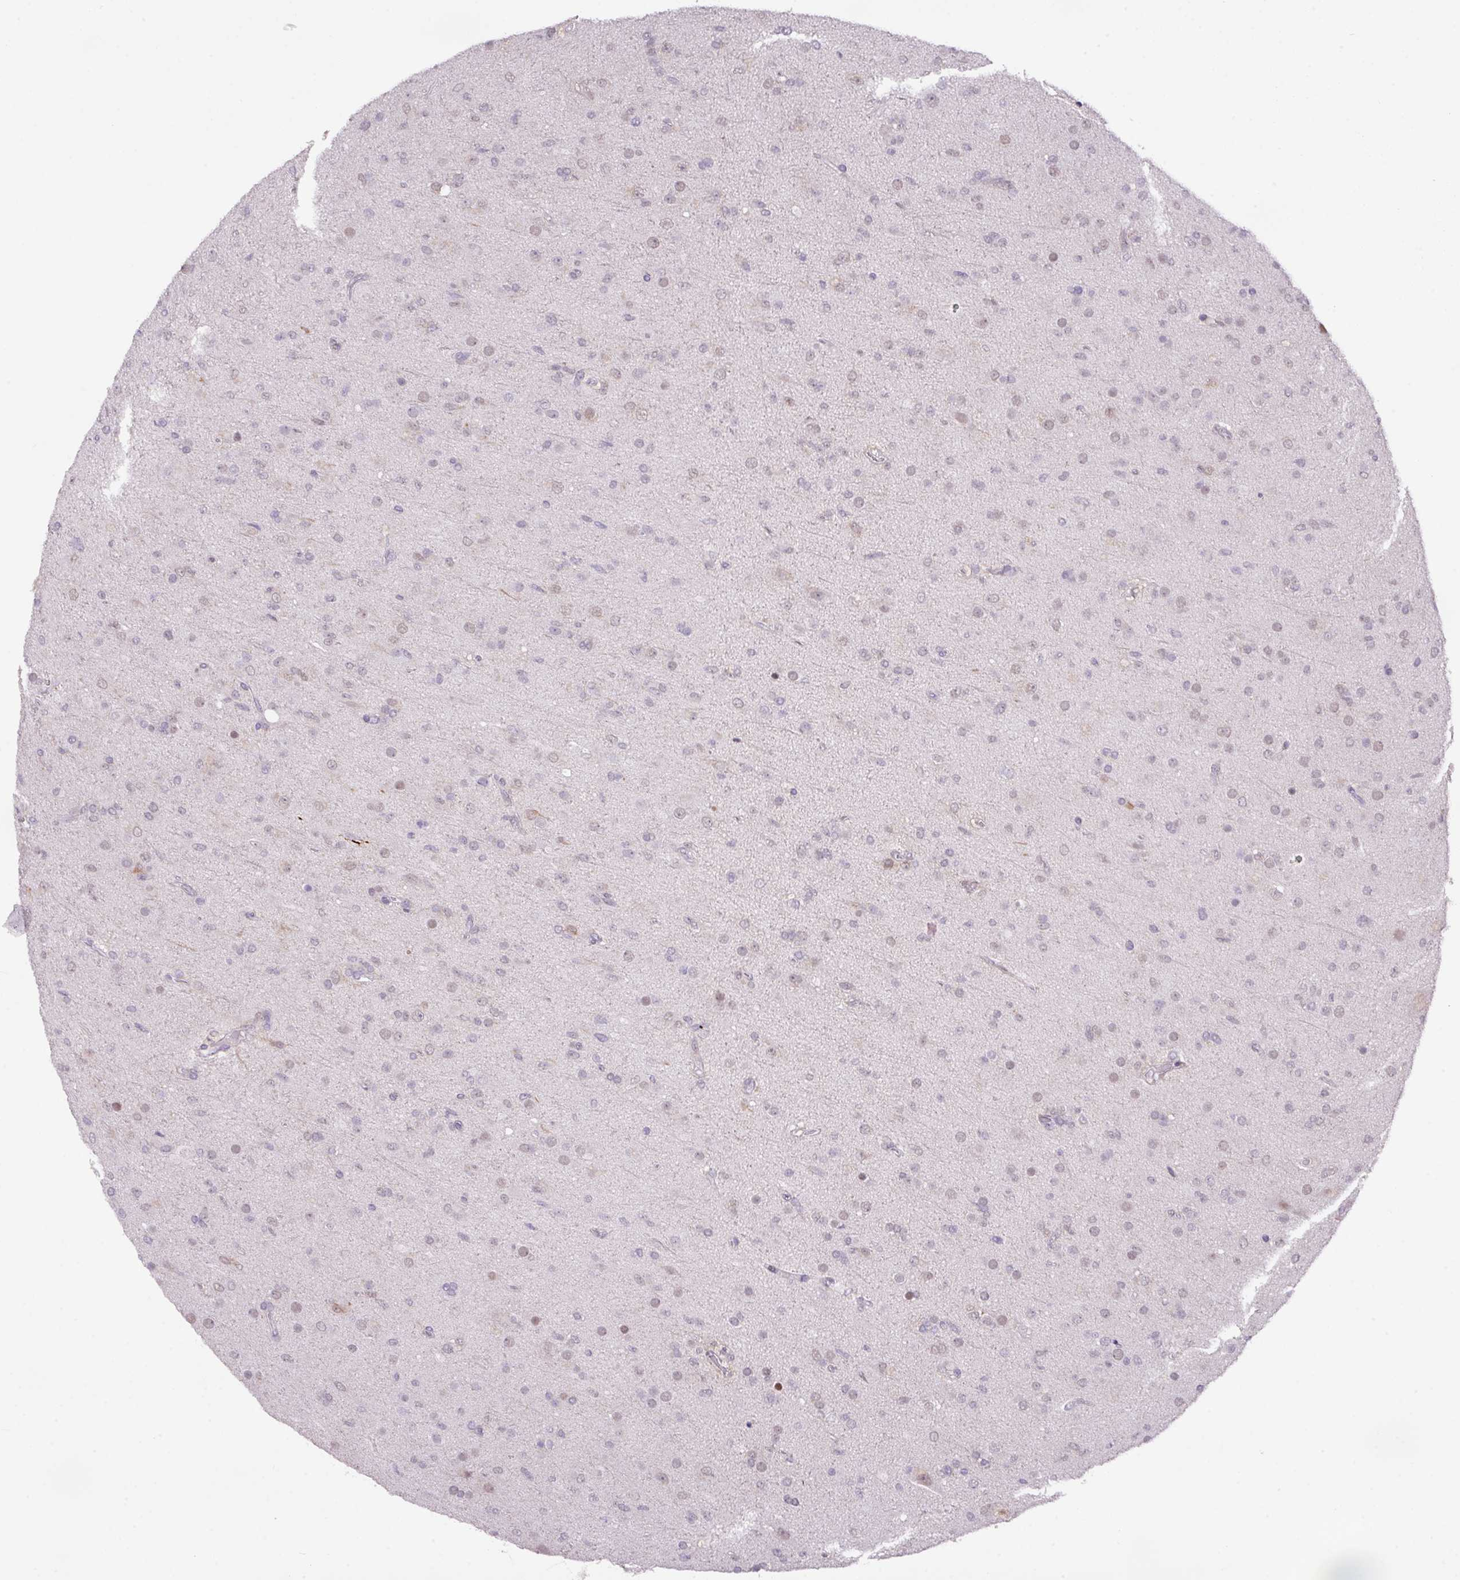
{"staining": {"intensity": "weak", "quantity": "25%-75%", "location": "nuclear"}, "tissue": "glioma", "cell_type": "Tumor cells", "image_type": "cancer", "snomed": [{"axis": "morphology", "description": "Glioma, malignant, Low grade"}, {"axis": "topography", "description": "Brain"}], "caption": "Tumor cells display low levels of weak nuclear positivity in approximately 25%-75% of cells in human glioma.", "gene": "ANKRD13B", "patient": {"sex": "male", "age": 65}}